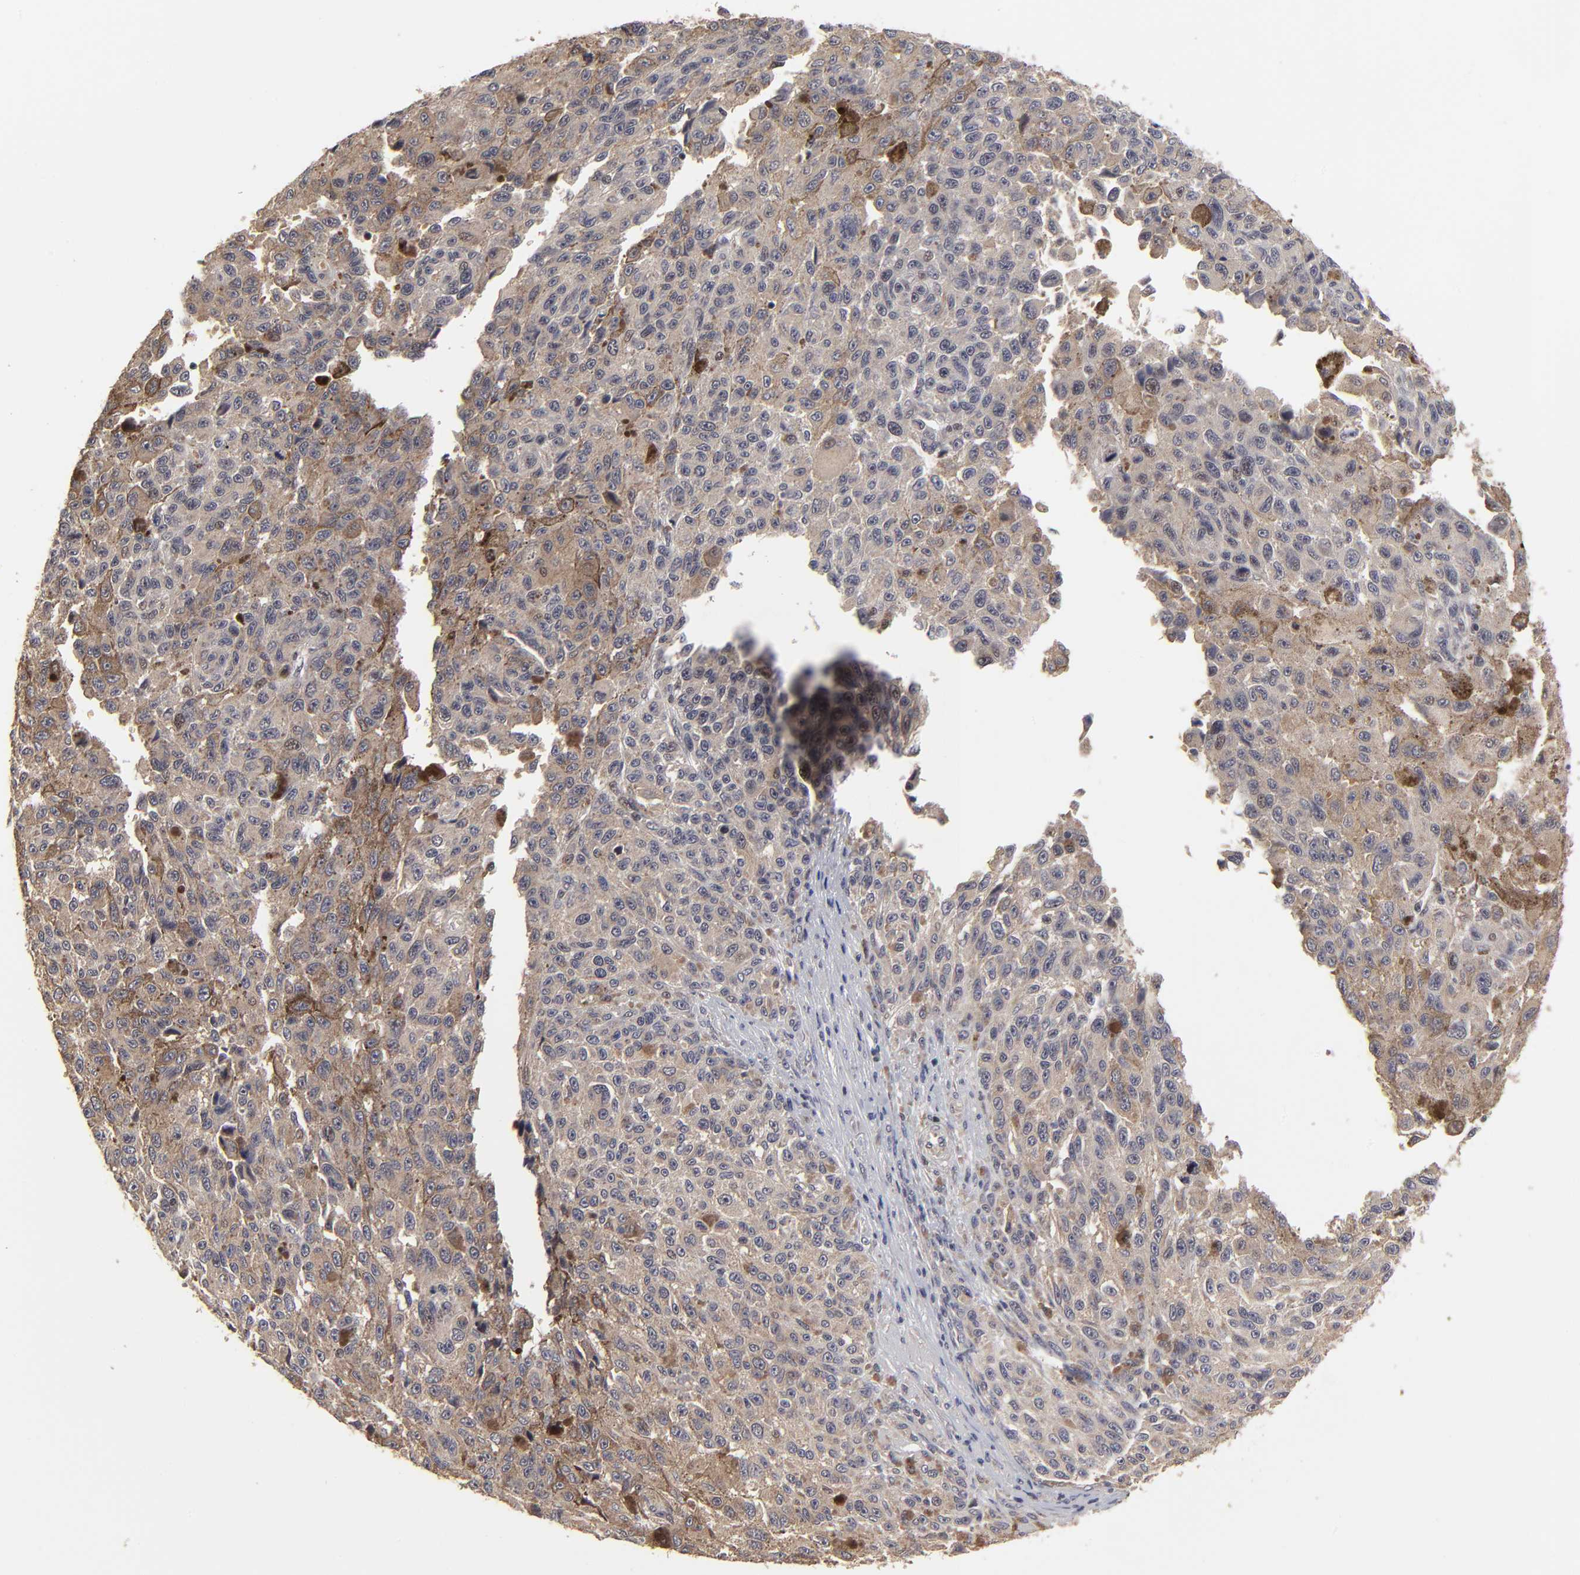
{"staining": {"intensity": "moderate", "quantity": ">75%", "location": "cytoplasmic/membranous"}, "tissue": "melanoma", "cell_type": "Tumor cells", "image_type": "cancer", "snomed": [{"axis": "morphology", "description": "Malignant melanoma, NOS"}, {"axis": "topography", "description": "Skin"}], "caption": "Melanoma tissue reveals moderate cytoplasmic/membranous staining in about >75% of tumor cells (Brightfield microscopy of DAB IHC at high magnification).", "gene": "FRMD8", "patient": {"sex": "male", "age": 81}}